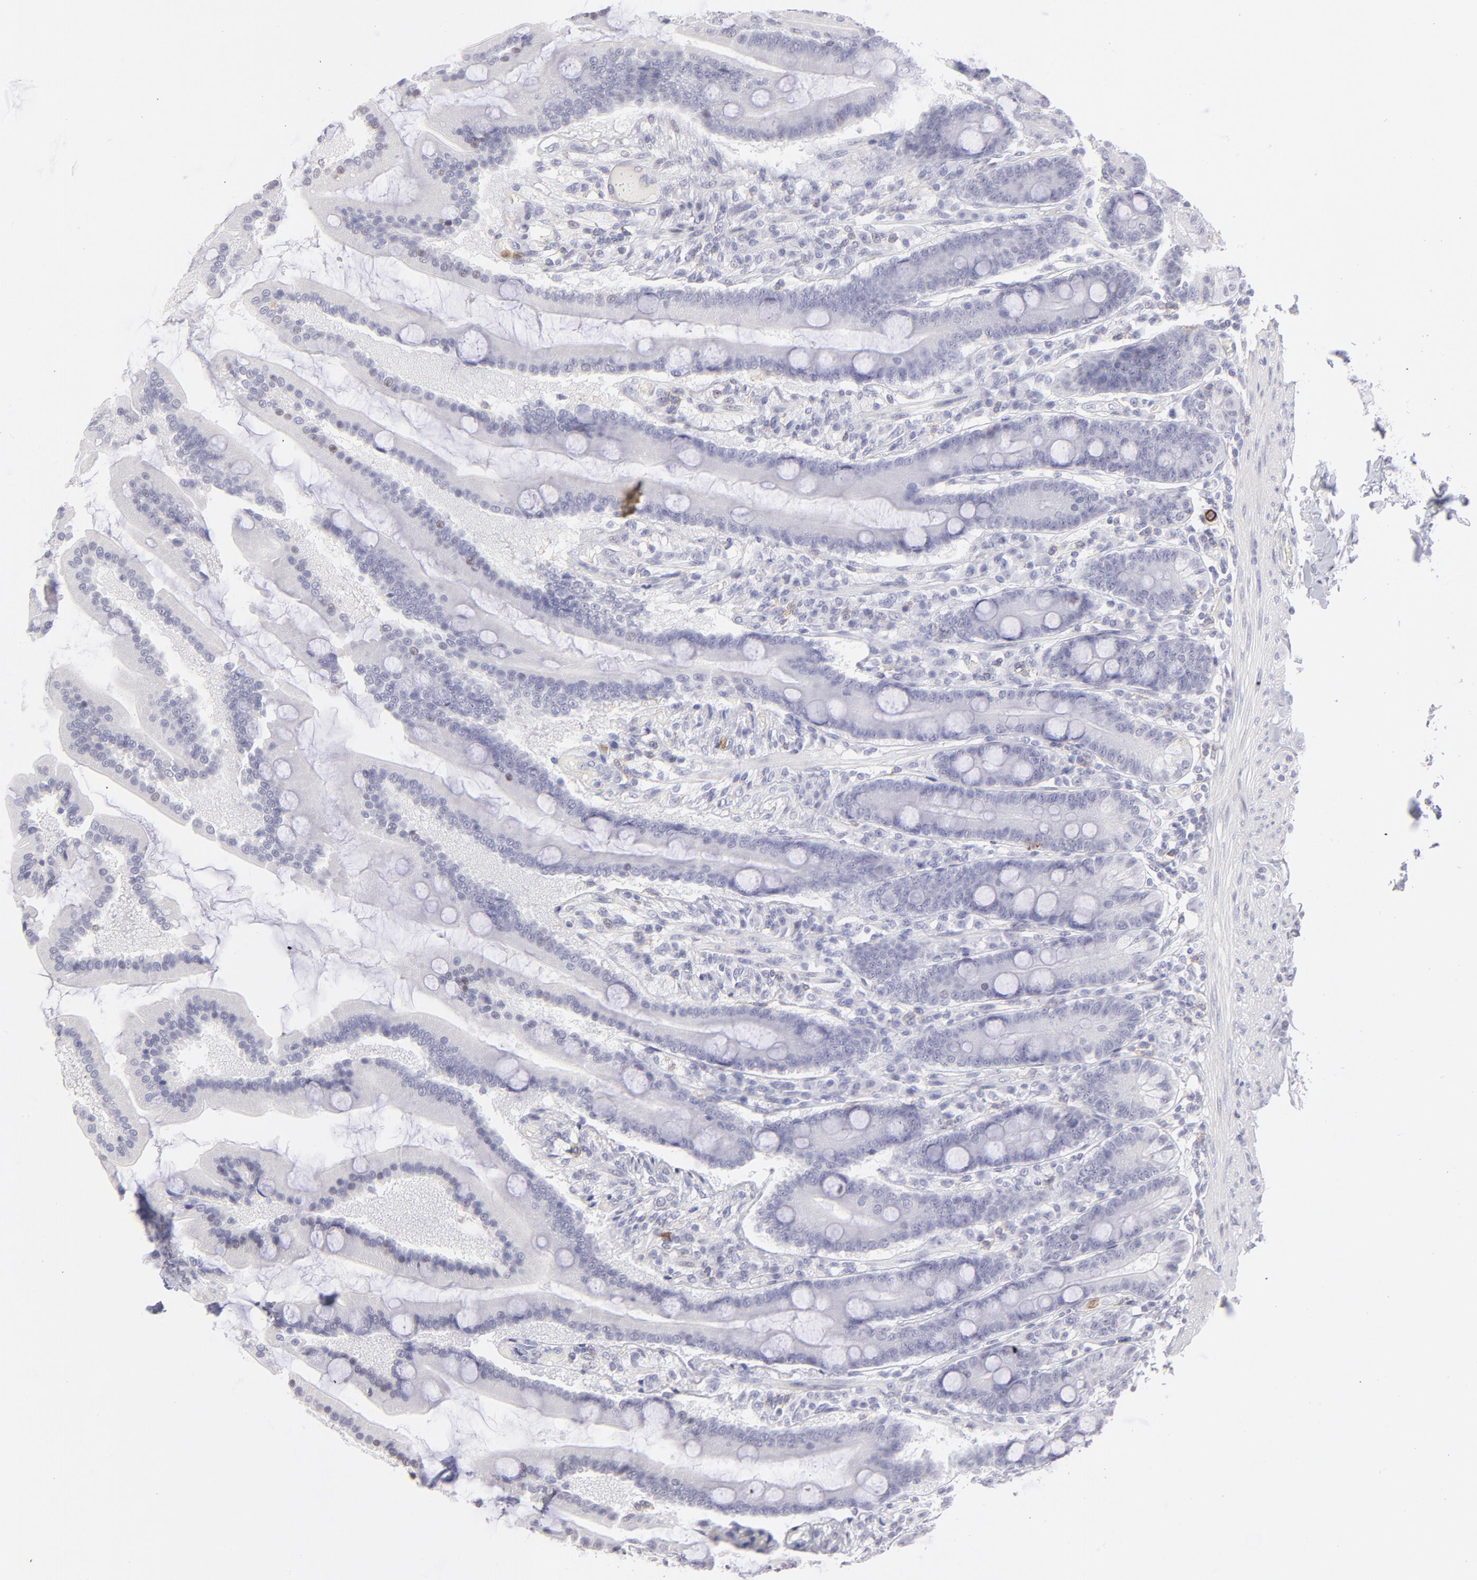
{"staining": {"intensity": "negative", "quantity": "none", "location": "none"}, "tissue": "duodenum", "cell_type": "Glandular cells", "image_type": "normal", "snomed": [{"axis": "morphology", "description": "Normal tissue, NOS"}, {"axis": "topography", "description": "Duodenum"}], "caption": "This is an IHC histopathology image of unremarkable duodenum. There is no positivity in glandular cells.", "gene": "LTB4R", "patient": {"sex": "female", "age": 64}}